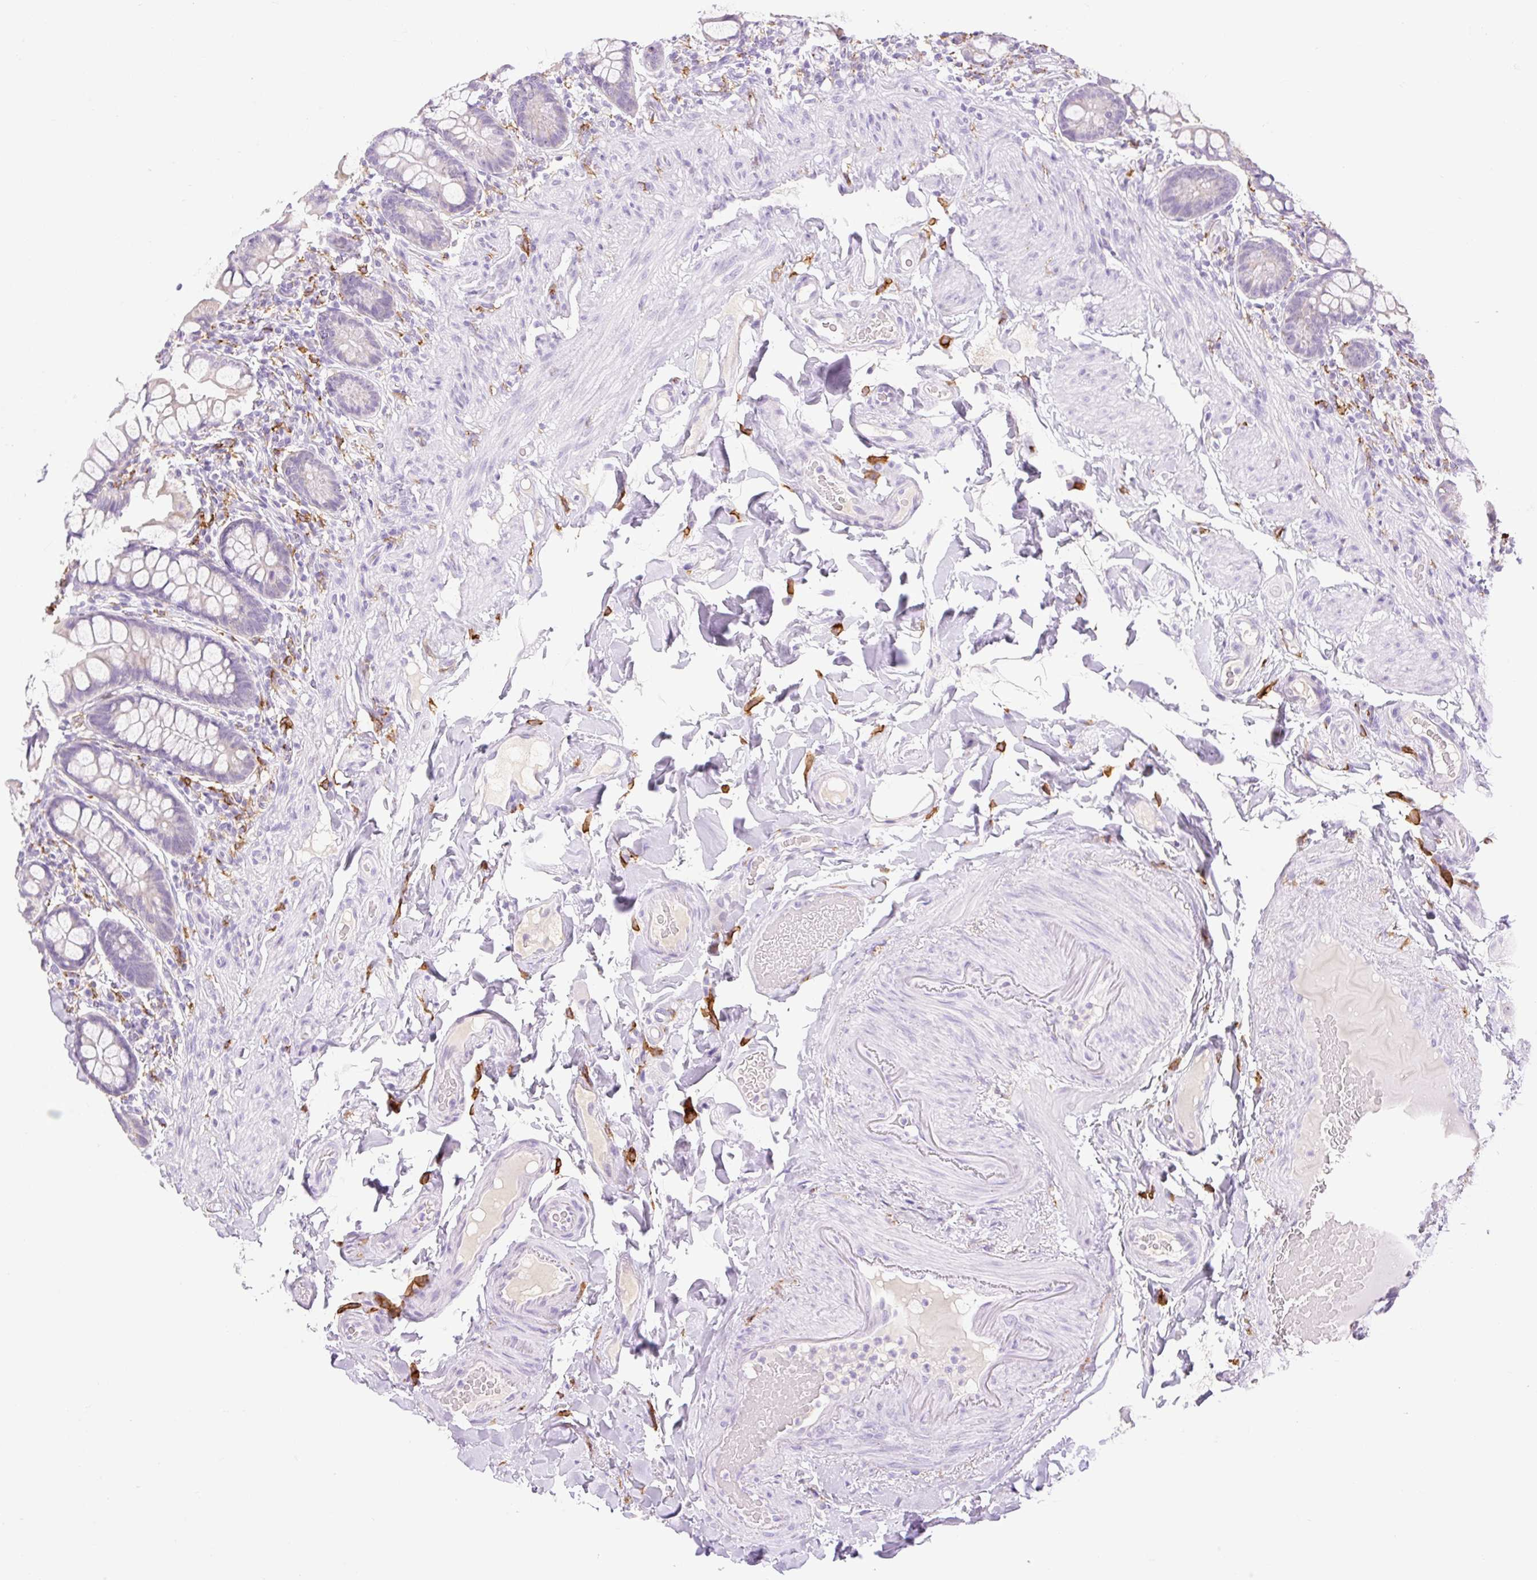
{"staining": {"intensity": "weak", "quantity": "25%-75%", "location": "cytoplasmic/membranous"}, "tissue": "small intestine", "cell_type": "Glandular cells", "image_type": "normal", "snomed": [{"axis": "morphology", "description": "Normal tissue, NOS"}, {"axis": "topography", "description": "Small intestine"}], "caption": "Glandular cells demonstrate low levels of weak cytoplasmic/membranous expression in approximately 25%-75% of cells in unremarkable human small intestine. (brown staining indicates protein expression, while blue staining denotes nuclei).", "gene": "SIGLEC1", "patient": {"sex": "male", "age": 70}}